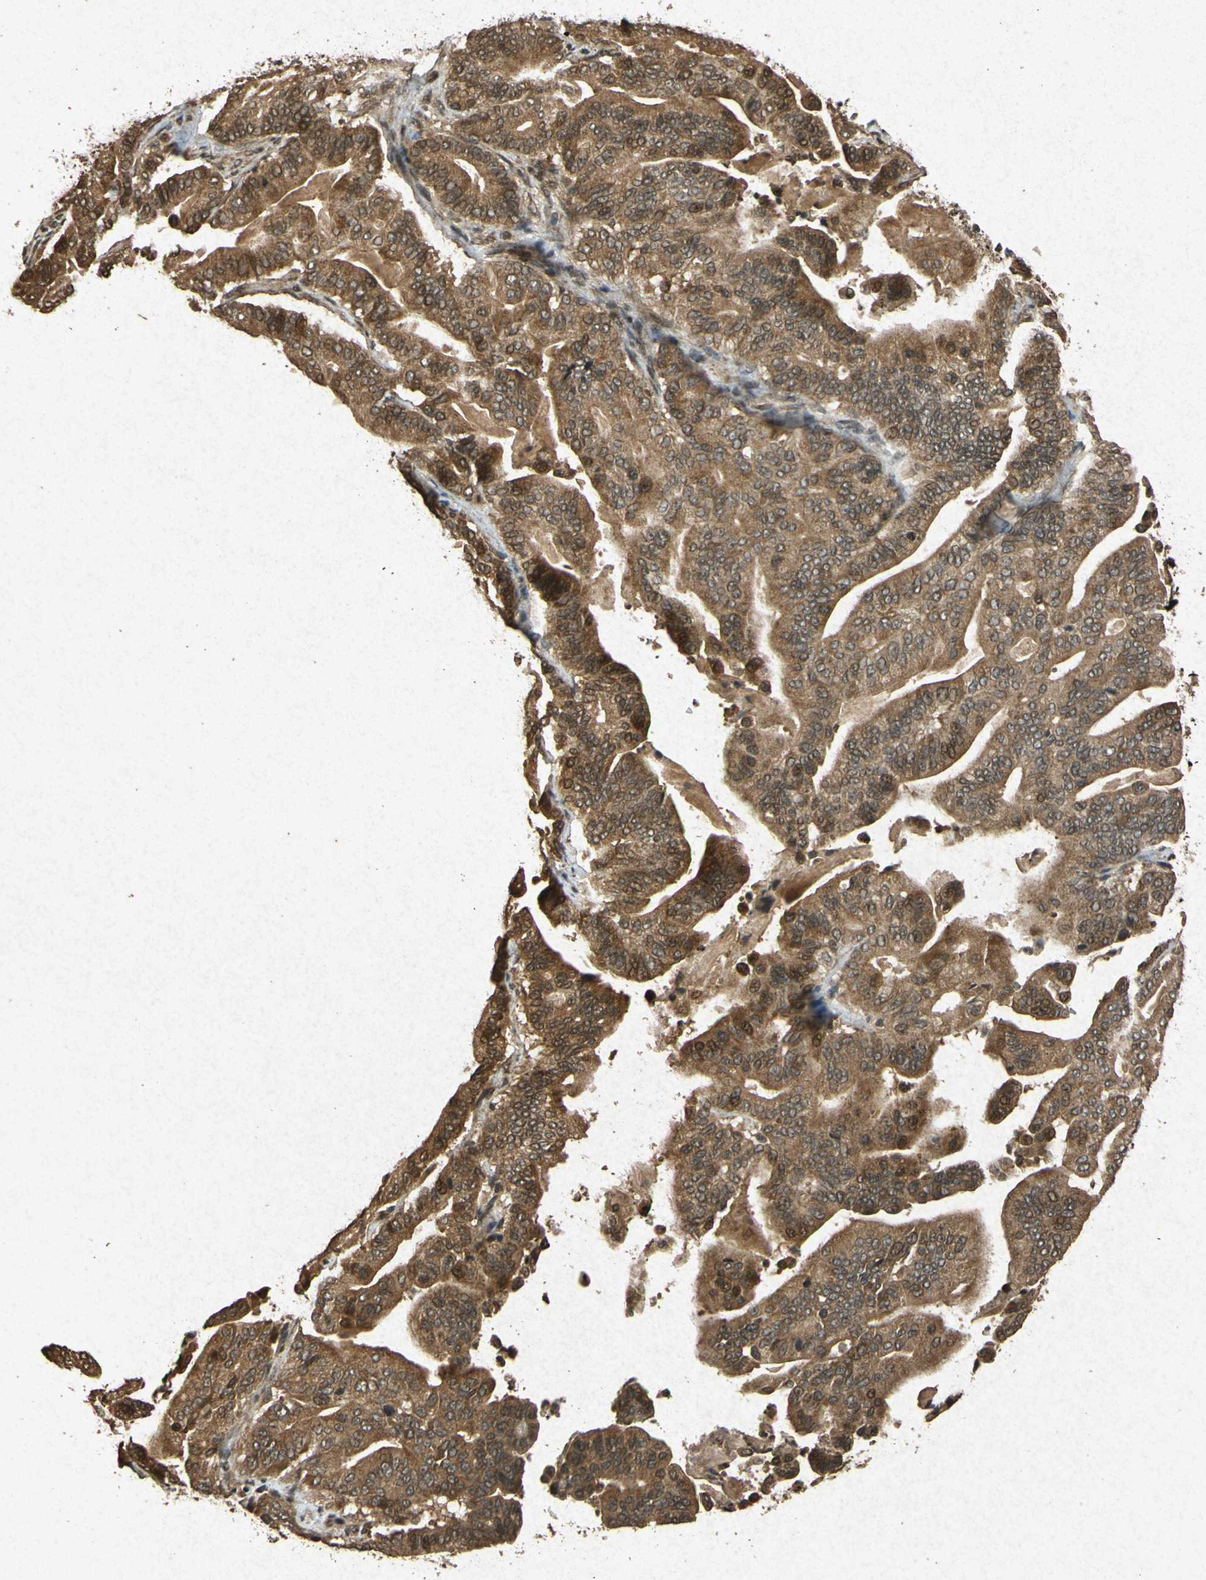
{"staining": {"intensity": "moderate", "quantity": ">75%", "location": "cytoplasmic/membranous"}, "tissue": "pancreatic cancer", "cell_type": "Tumor cells", "image_type": "cancer", "snomed": [{"axis": "morphology", "description": "Adenocarcinoma, NOS"}, {"axis": "topography", "description": "Pancreas"}], "caption": "Immunohistochemistry image of human pancreatic cancer stained for a protein (brown), which displays medium levels of moderate cytoplasmic/membranous staining in approximately >75% of tumor cells.", "gene": "ATP6V1H", "patient": {"sex": "male", "age": 63}}